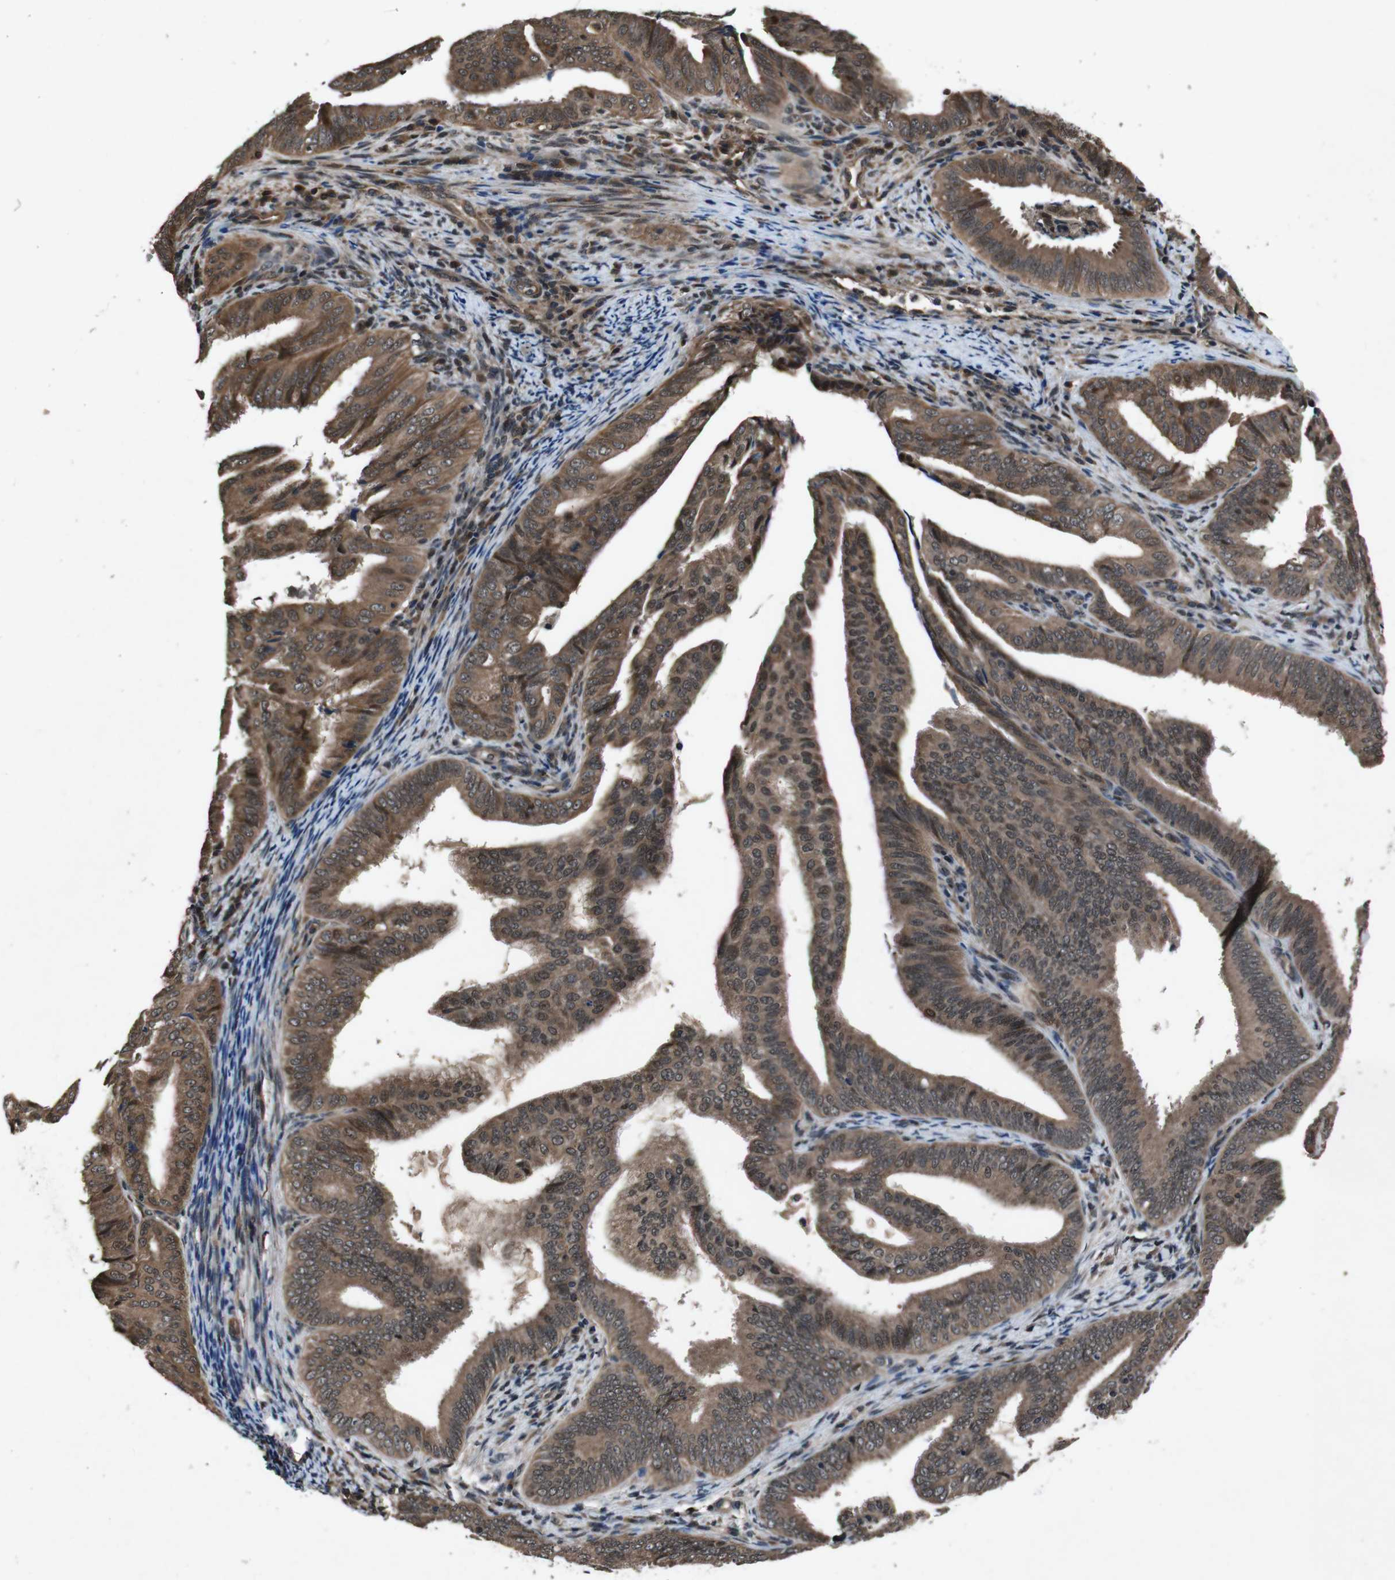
{"staining": {"intensity": "moderate", "quantity": ">75%", "location": "cytoplasmic/membranous,nuclear"}, "tissue": "endometrial cancer", "cell_type": "Tumor cells", "image_type": "cancer", "snomed": [{"axis": "morphology", "description": "Adenocarcinoma, NOS"}, {"axis": "topography", "description": "Endometrium"}], "caption": "Moderate cytoplasmic/membranous and nuclear protein positivity is identified in approximately >75% of tumor cells in endometrial cancer.", "gene": "SOCS1", "patient": {"sex": "female", "age": 58}}